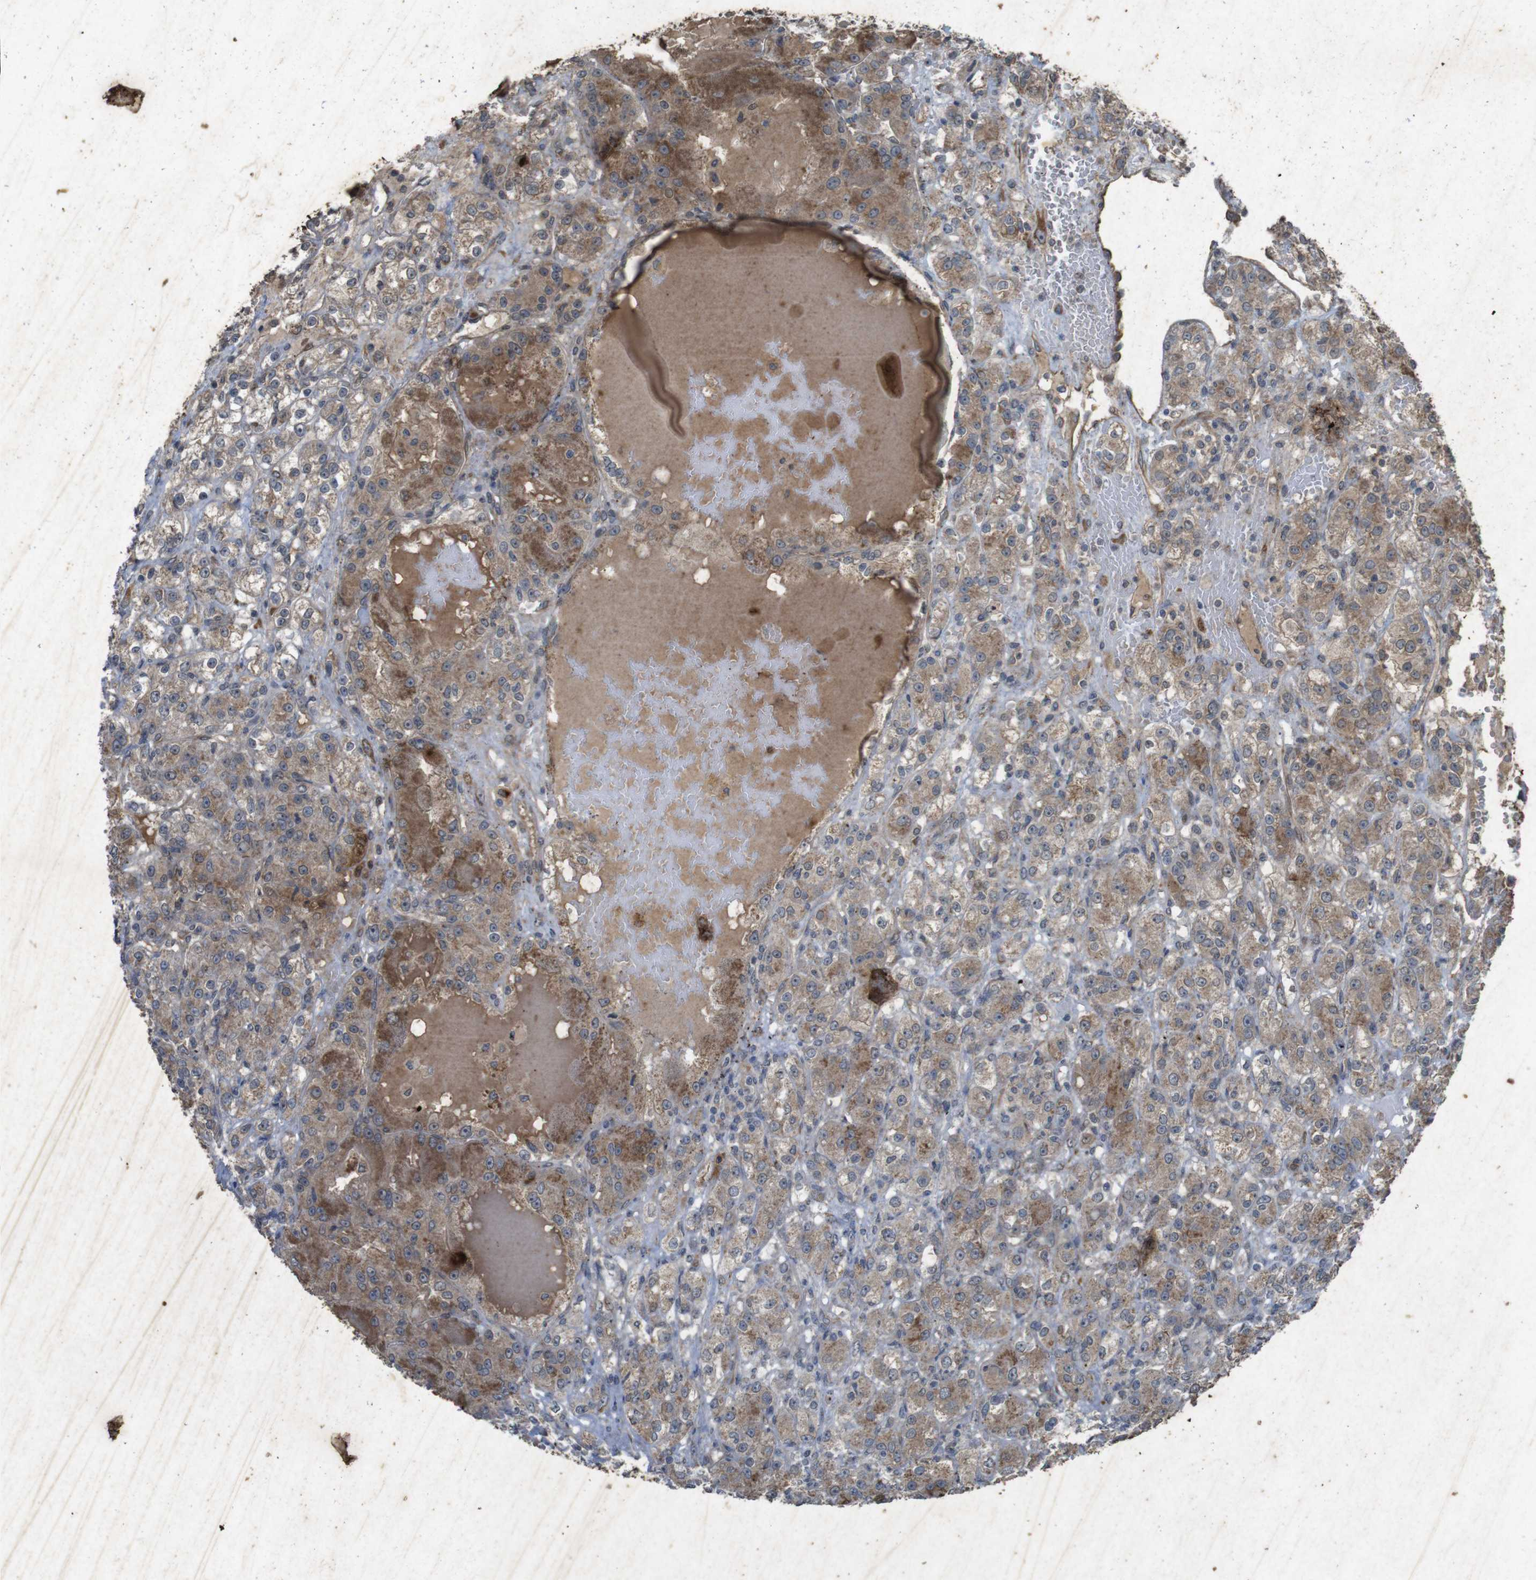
{"staining": {"intensity": "moderate", "quantity": ">75%", "location": "cytoplasmic/membranous"}, "tissue": "renal cancer", "cell_type": "Tumor cells", "image_type": "cancer", "snomed": [{"axis": "morphology", "description": "Normal tissue, NOS"}, {"axis": "morphology", "description": "Adenocarcinoma, NOS"}, {"axis": "topography", "description": "Kidney"}], "caption": "Immunohistochemistry (IHC) histopathology image of neoplastic tissue: adenocarcinoma (renal) stained using immunohistochemistry demonstrates medium levels of moderate protein expression localized specifically in the cytoplasmic/membranous of tumor cells, appearing as a cytoplasmic/membranous brown color.", "gene": "FLCN", "patient": {"sex": "male", "age": 61}}